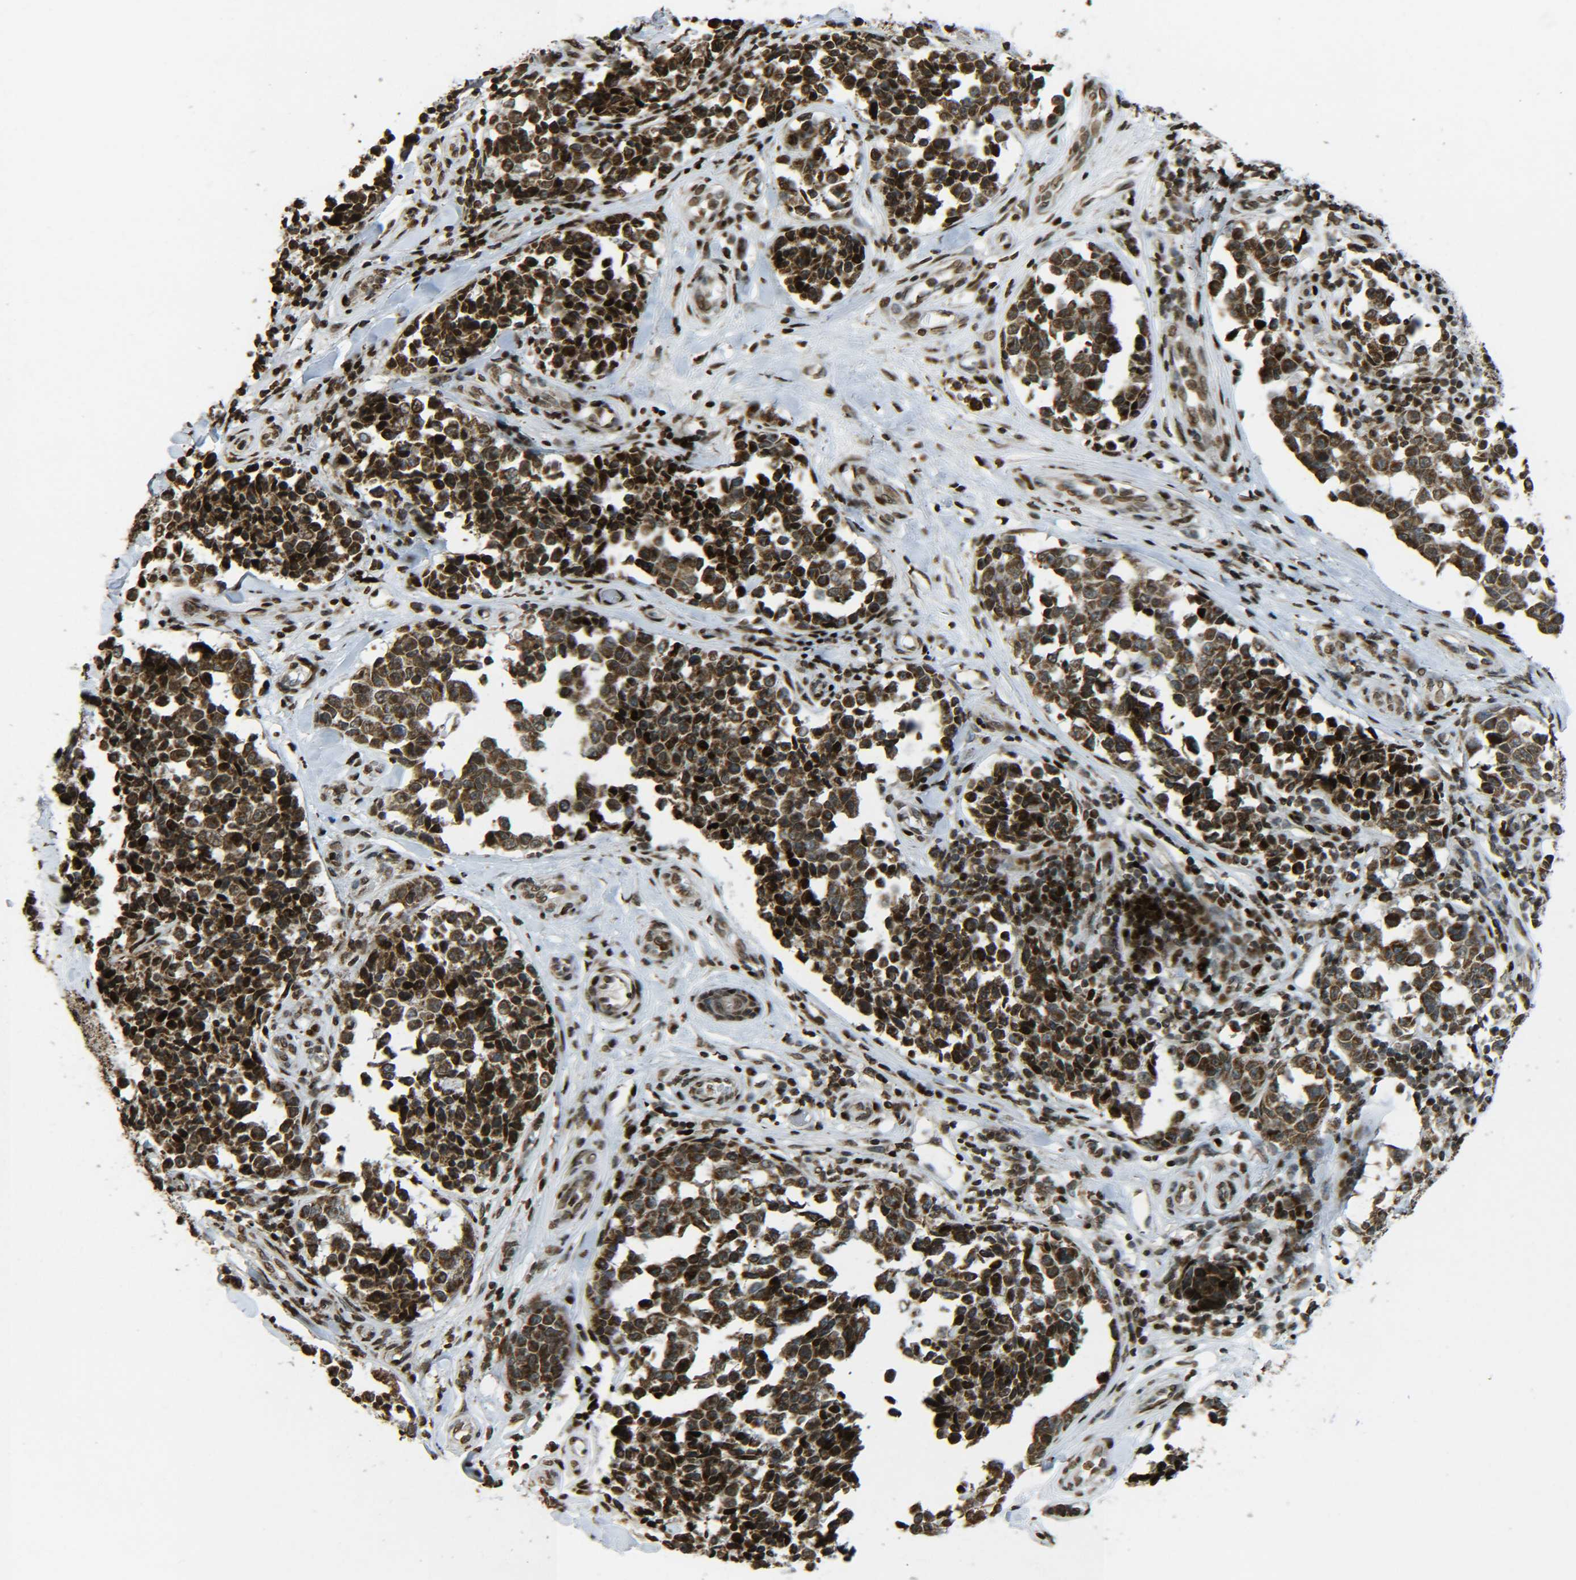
{"staining": {"intensity": "strong", "quantity": ">75%", "location": "cytoplasmic/membranous,nuclear"}, "tissue": "melanoma", "cell_type": "Tumor cells", "image_type": "cancer", "snomed": [{"axis": "morphology", "description": "Malignant melanoma, NOS"}, {"axis": "topography", "description": "Skin"}], "caption": "Immunohistochemistry staining of melanoma, which demonstrates high levels of strong cytoplasmic/membranous and nuclear positivity in about >75% of tumor cells indicating strong cytoplasmic/membranous and nuclear protein positivity. The staining was performed using DAB (3,3'-diaminobenzidine) (brown) for protein detection and nuclei were counterstained in hematoxylin (blue).", "gene": "NEUROG2", "patient": {"sex": "female", "age": 64}}